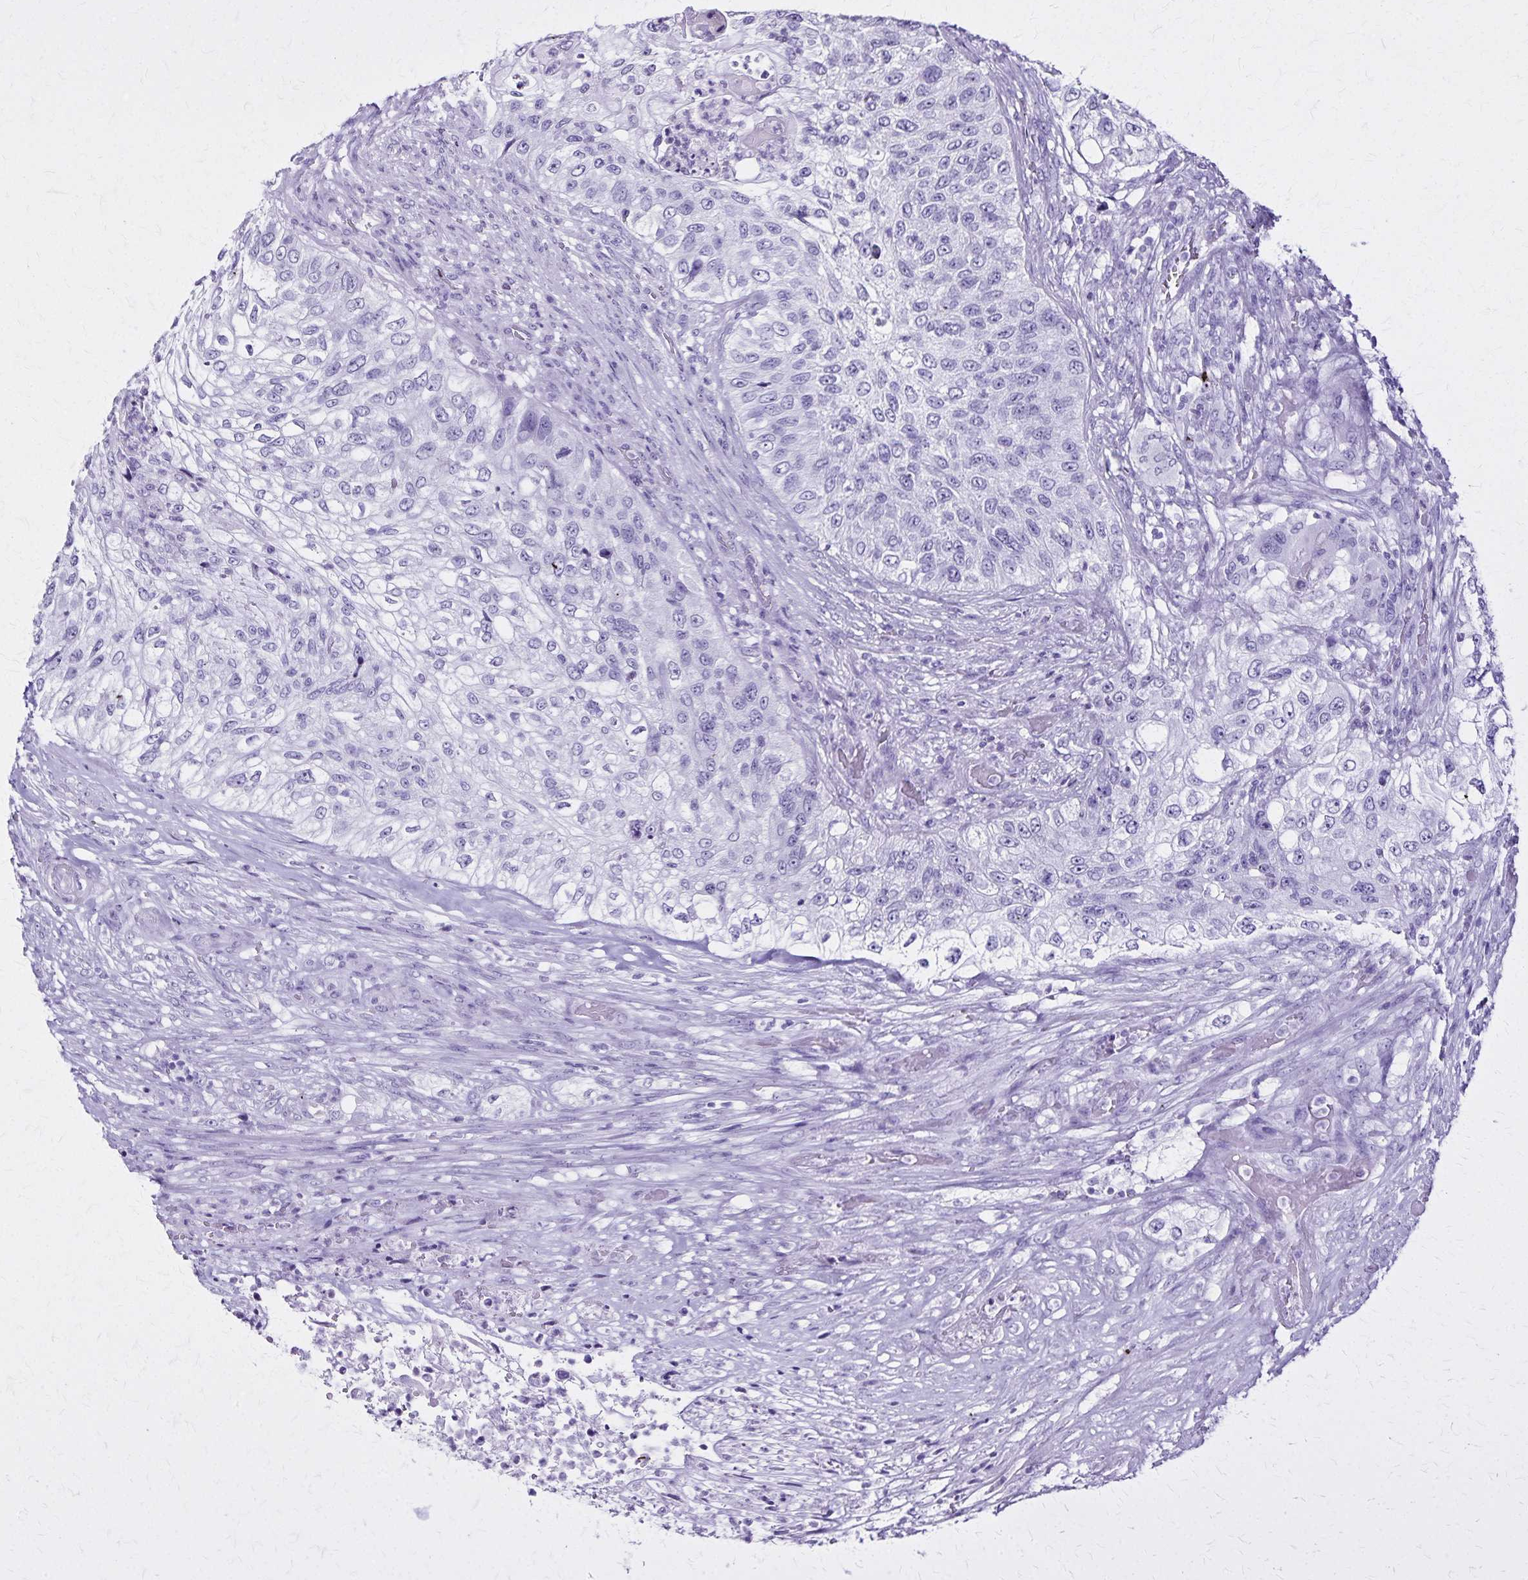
{"staining": {"intensity": "negative", "quantity": "none", "location": "none"}, "tissue": "urothelial cancer", "cell_type": "Tumor cells", "image_type": "cancer", "snomed": [{"axis": "morphology", "description": "Urothelial carcinoma, High grade"}, {"axis": "topography", "description": "Urinary bladder"}], "caption": "Tumor cells are negative for brown protein staining in urothelial cancer. (DAB immunohistochemistry, high magnification).", "gene": "KRT2", "patient": {"sex": "female", "age": 60}}